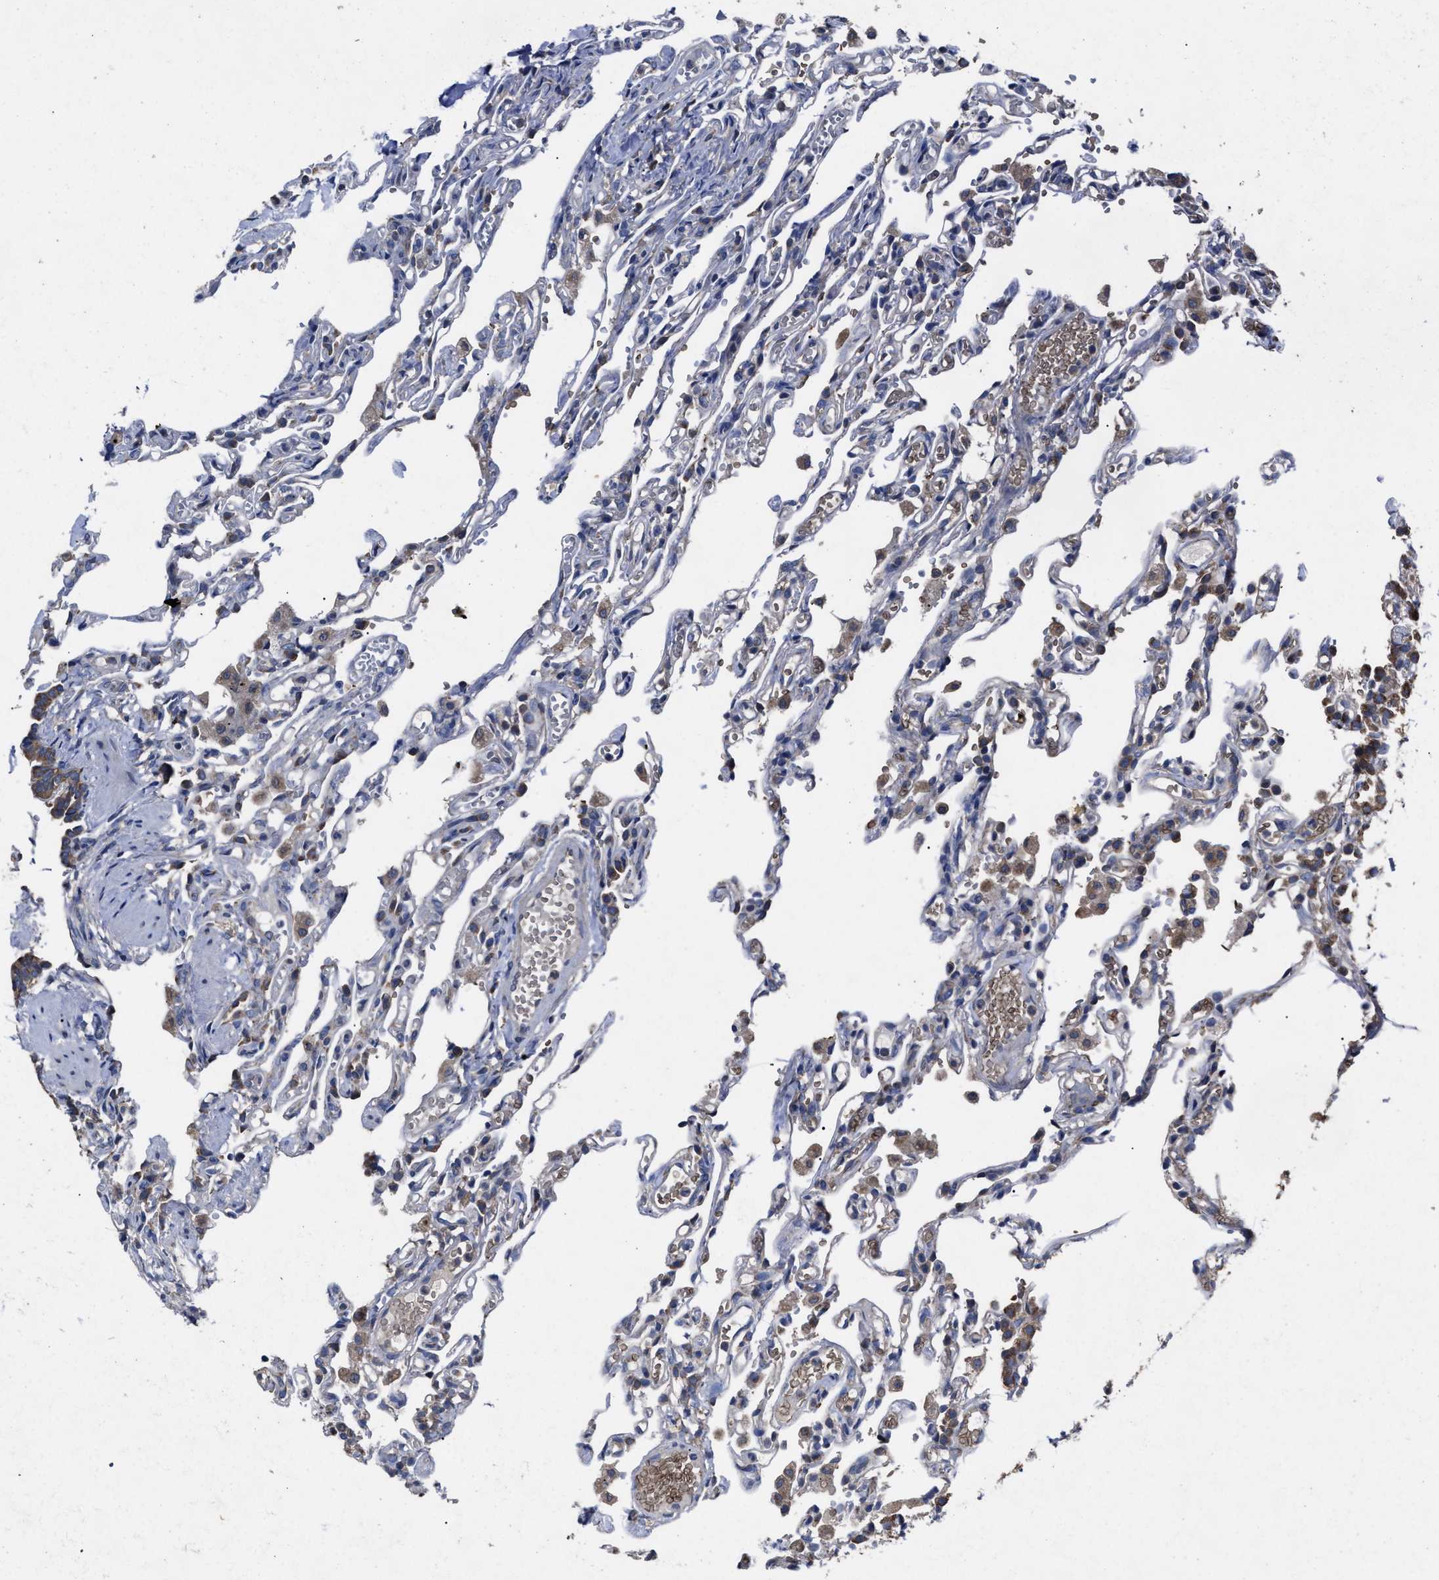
{"staining": {"intensity": "moderate", "quantity": "<25%", "location": "cytoplasmic/membranous"}, "tissue": "lung", "cell_type": "Alveolar cells", "image_type": "normal", "snomed": [{"axis": "morphology", "description": "Normal tissue, NOS"}, {"axis": "topography", "description": "Lung"}], "caption": "The histopathology image shows a brown stain indicating the presence of a protein in the cytoplasmic/membranous of alveolar cells in lung. The staining is performed using DAB (3,3'-diaminobenzidine) brown chromogen to label protein expression. The nuclei are counter-stained blue using hematoxylin.", "gene": "UPF1", "patient": {"sex": "male", "age": 21}}